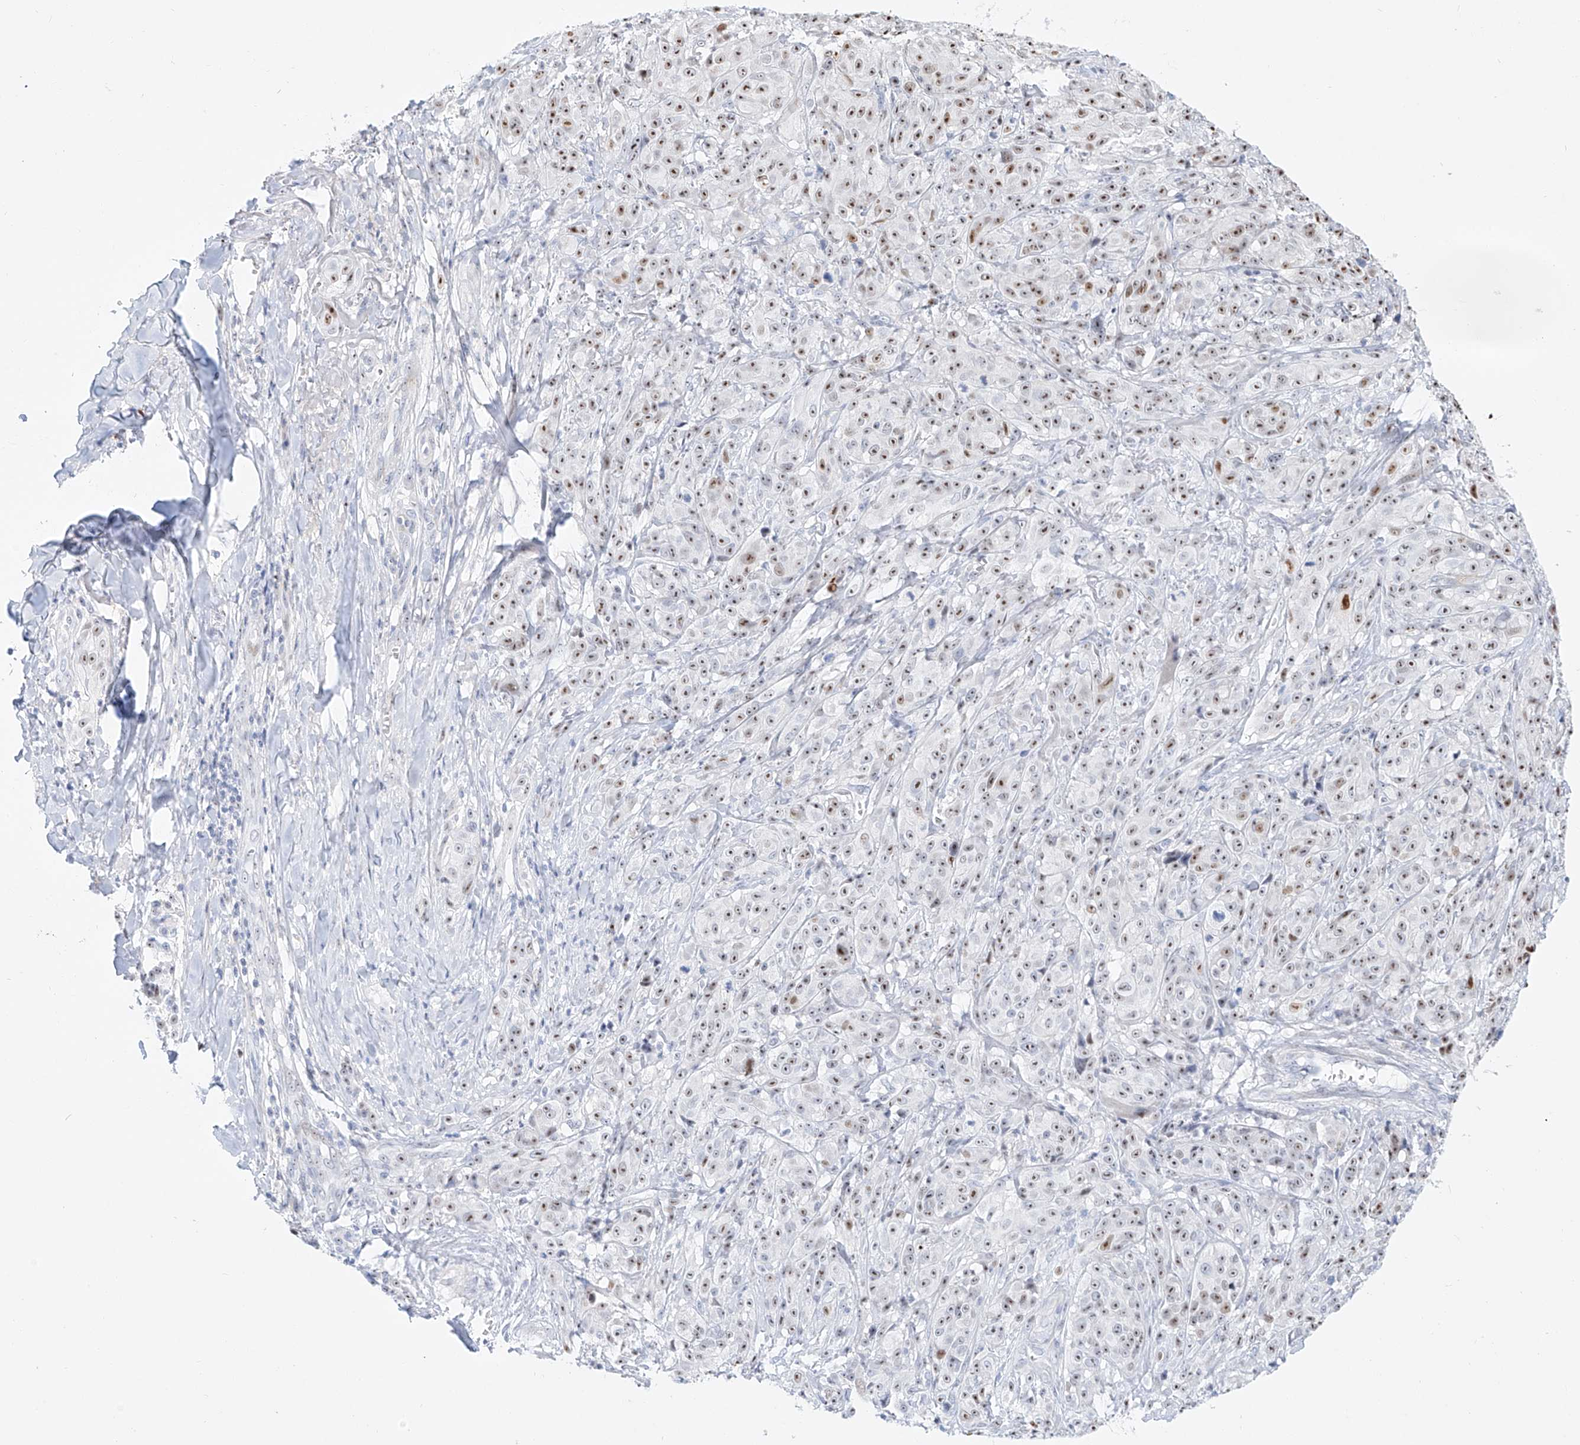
{"staining": {"intensity": "moderate", "quantity": "25%-75%", "location": "nuclear"}, "tissue": "melanoma", "cell_type": "Tumor cells", "image_type": "cancer", "snomed": [{"axis": "morphology", "description": "Malignant melanoma, NOS"}, {"axis": "topography", "description": "Skin"}], "caption": "Immunohistochemistry histopathology image of neoplastic tissue: malignant melanoma stained using immunohistochemistry (IHC) demonstrates medium levels of moderate protein expression localized specifically in the nuclear of tumor cells, appearing as a nuclear brown color.", "gene": "SNU13", "patient": {"sex": "male", "age": 73}}